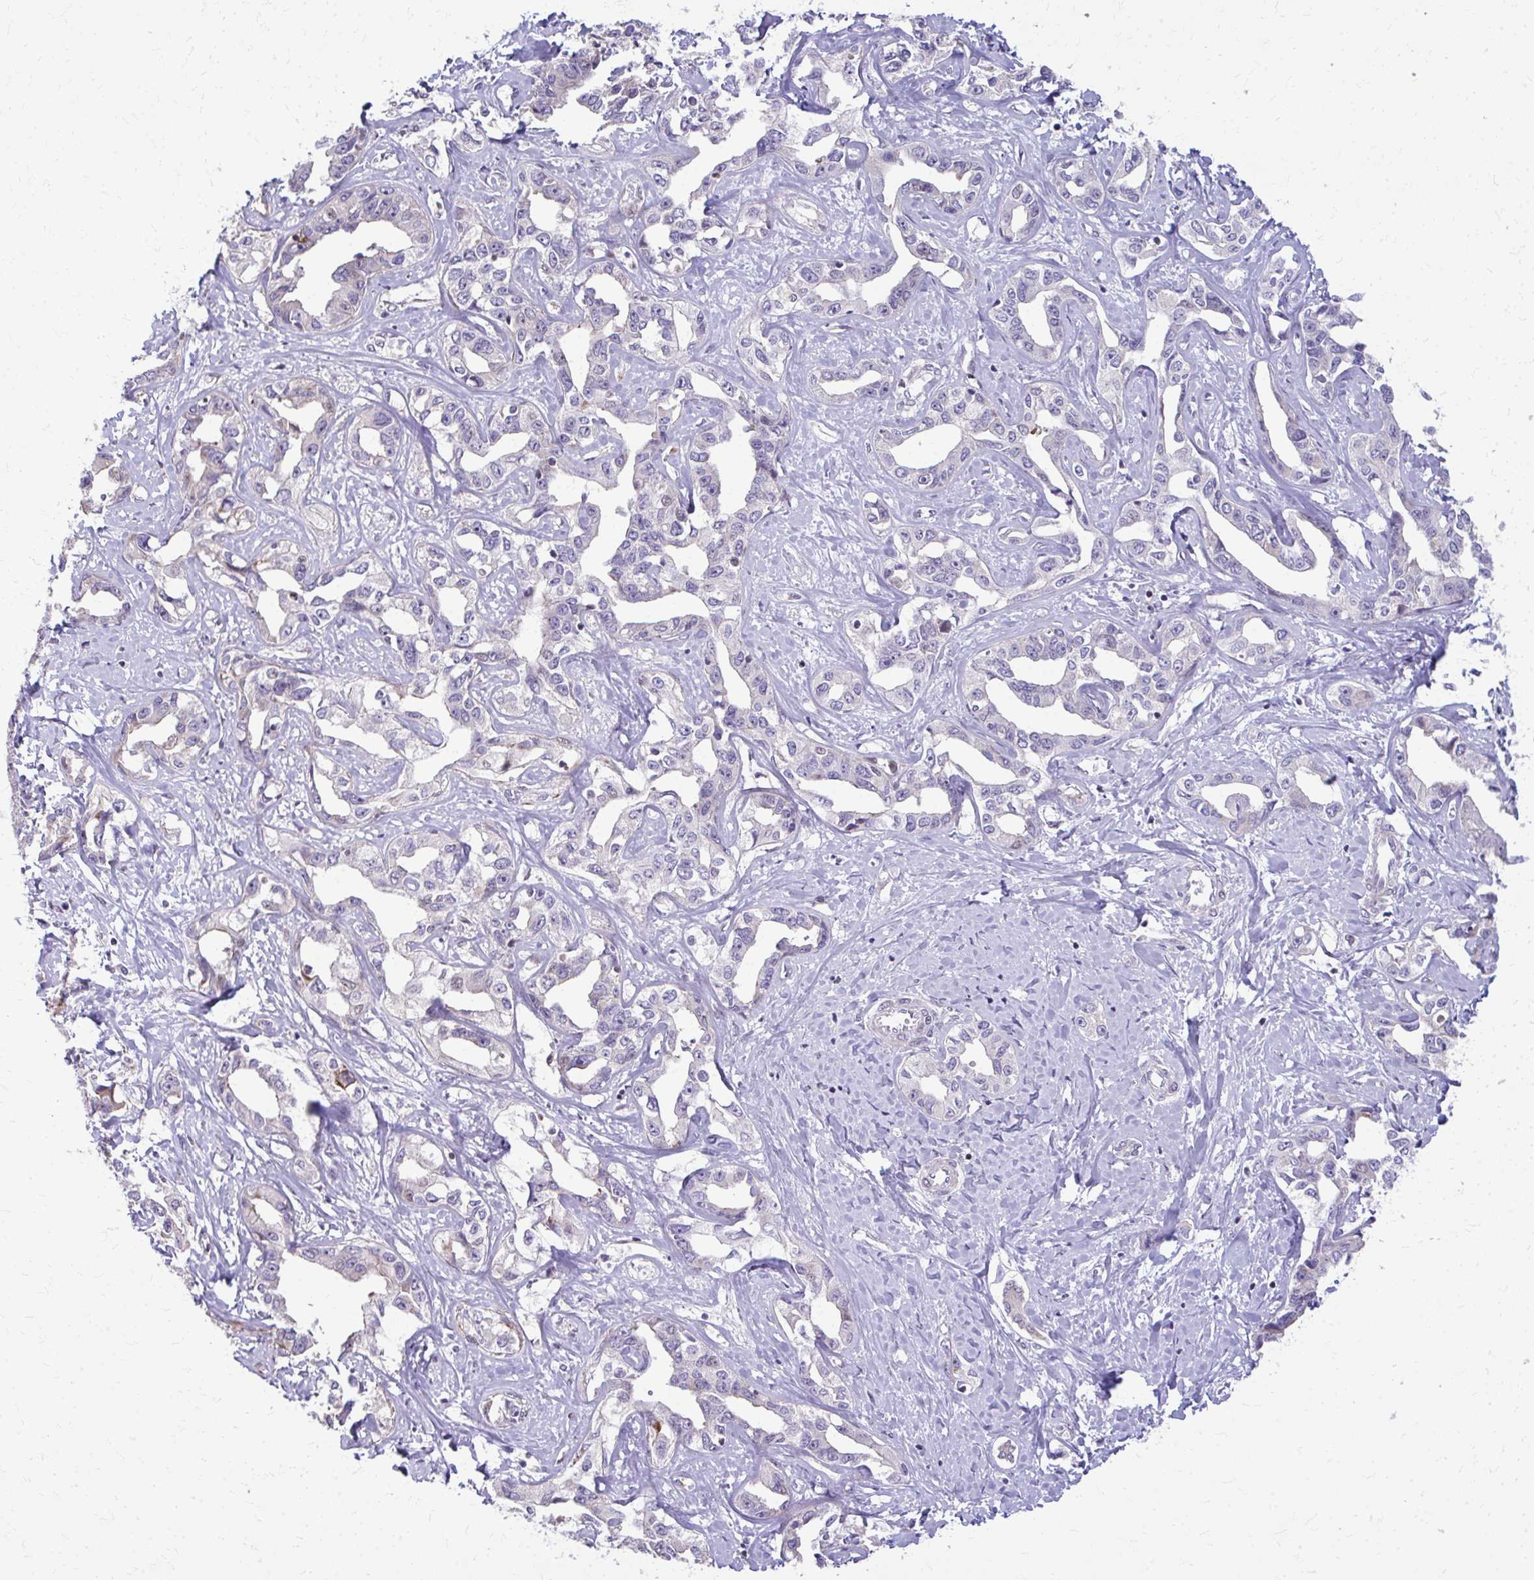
{"staining": {"intensity": "weak", "quantity": "<25%", "location": "nuclear"}, "tissue": "liver cancer", "cell_type": "Tumor cells", "image_type": "cancer", "snomed": [{"axis": "morphology", "description": "Cholangiocarcinoma"}, {"axis": "topography", "description": "Liver"}], "caption": "Liver cancer was stained to show a protein in brown. There is no significant positivity in tumor cells. Brightfield microscopy of immunohistochemistry (IHC) stained with DAB (brown) and hematoxylin (blue), captured at high magnification.", "gene": "MAF1", "patient": {"sex": "male", "age": 59}}